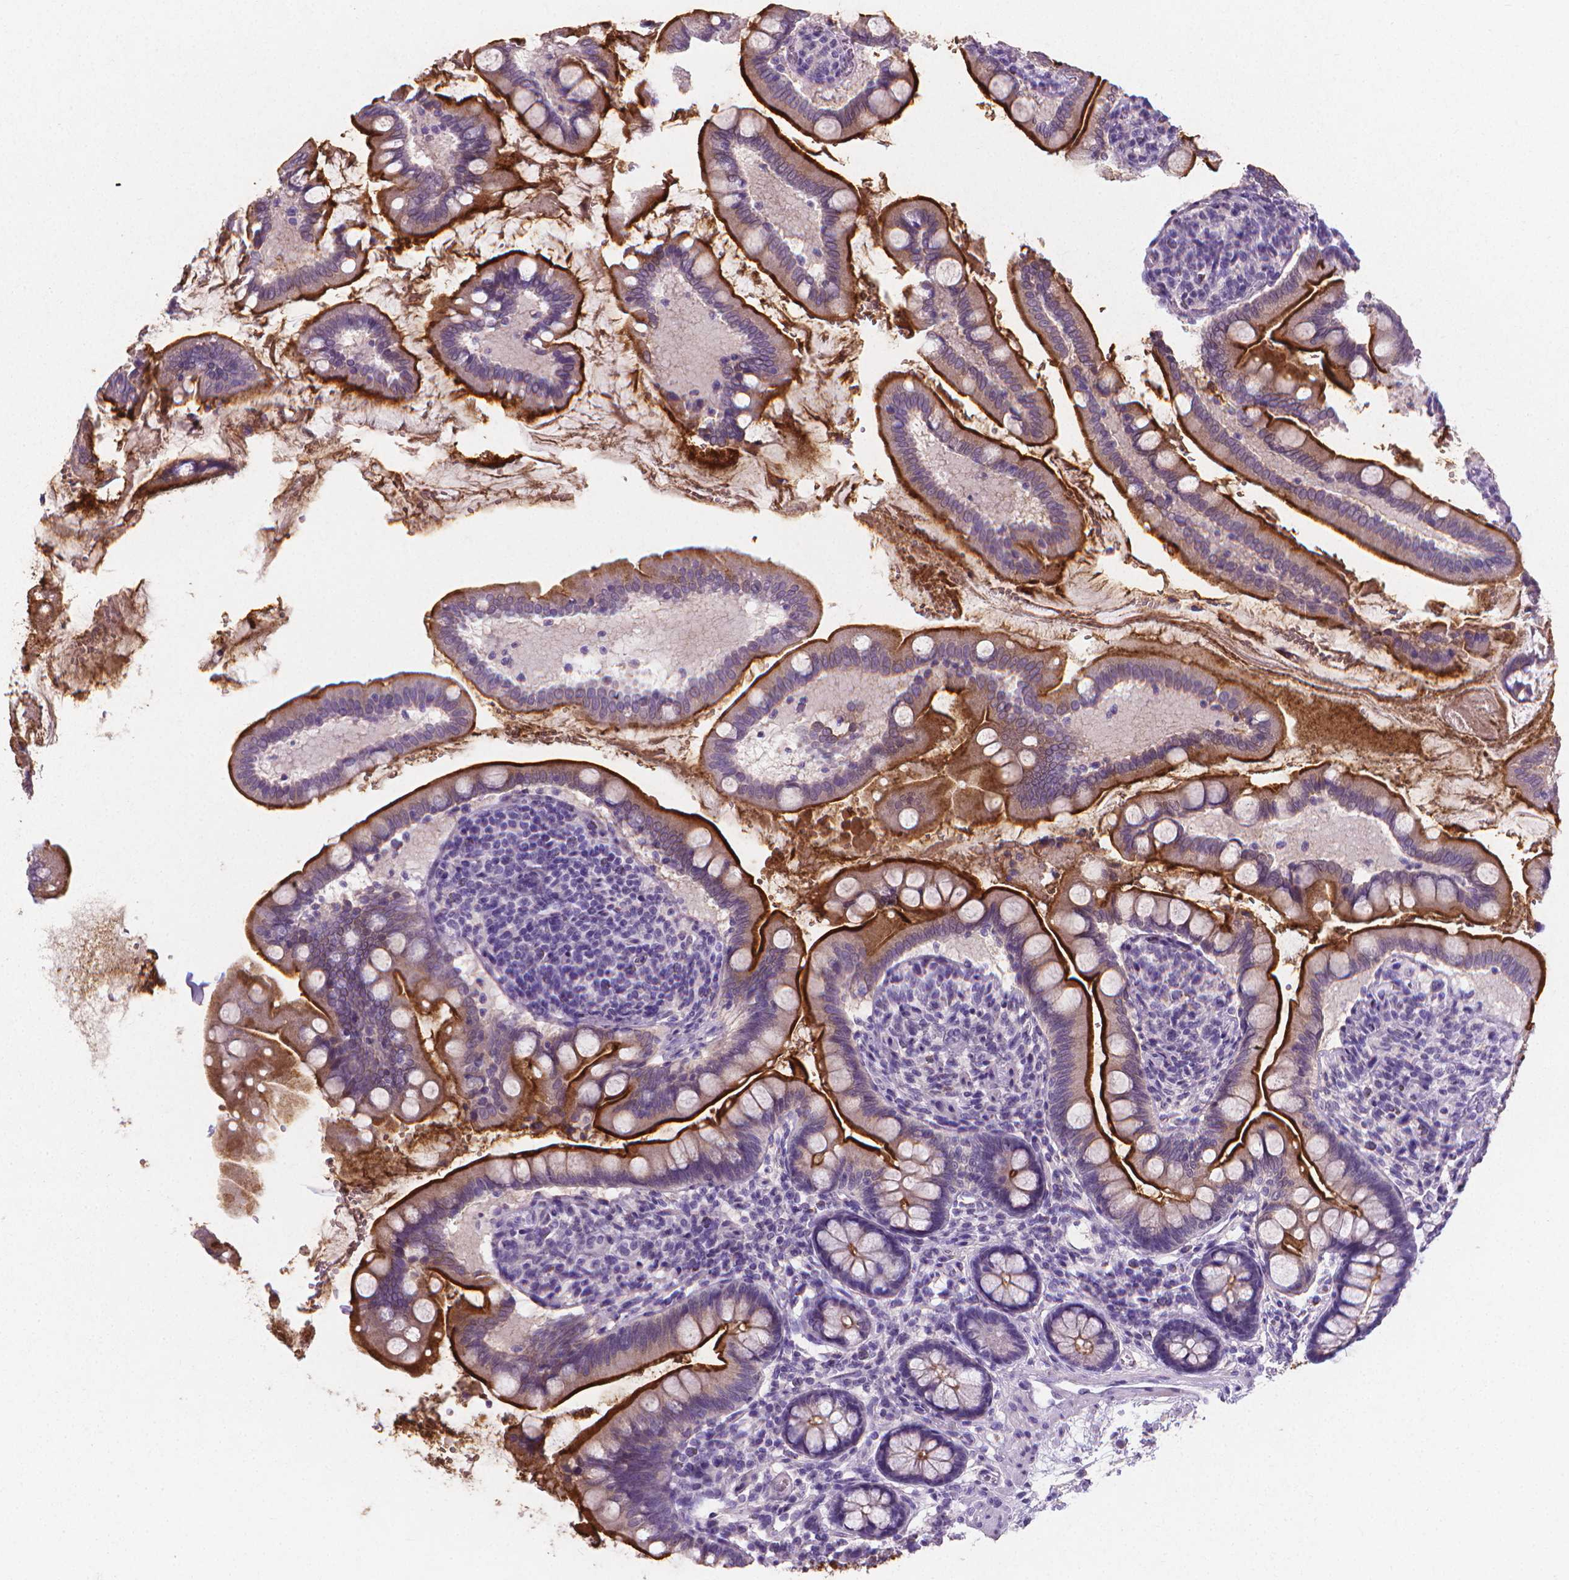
{"staining": {"intensity": "strong", "quantity": "25%-75%", "location": "cytoplasmic/membranous"}, "tissue": "small intestine", "cell_type": "Glandular cells", "image_type": "normal", "snomed": [{"axis": "morphology", "description": "Normal tissue, NOS"}, {"axis": "topography", "description": "Small intestine"}], "caption": "This is a histology image of immunohistochemistry staining of normal small intestine, which shows strong expression in the cytoplasmic/membranous of glandular cells.", "gene": "XPNPEP2", "patient": {"sex": "female", "age": 56}}